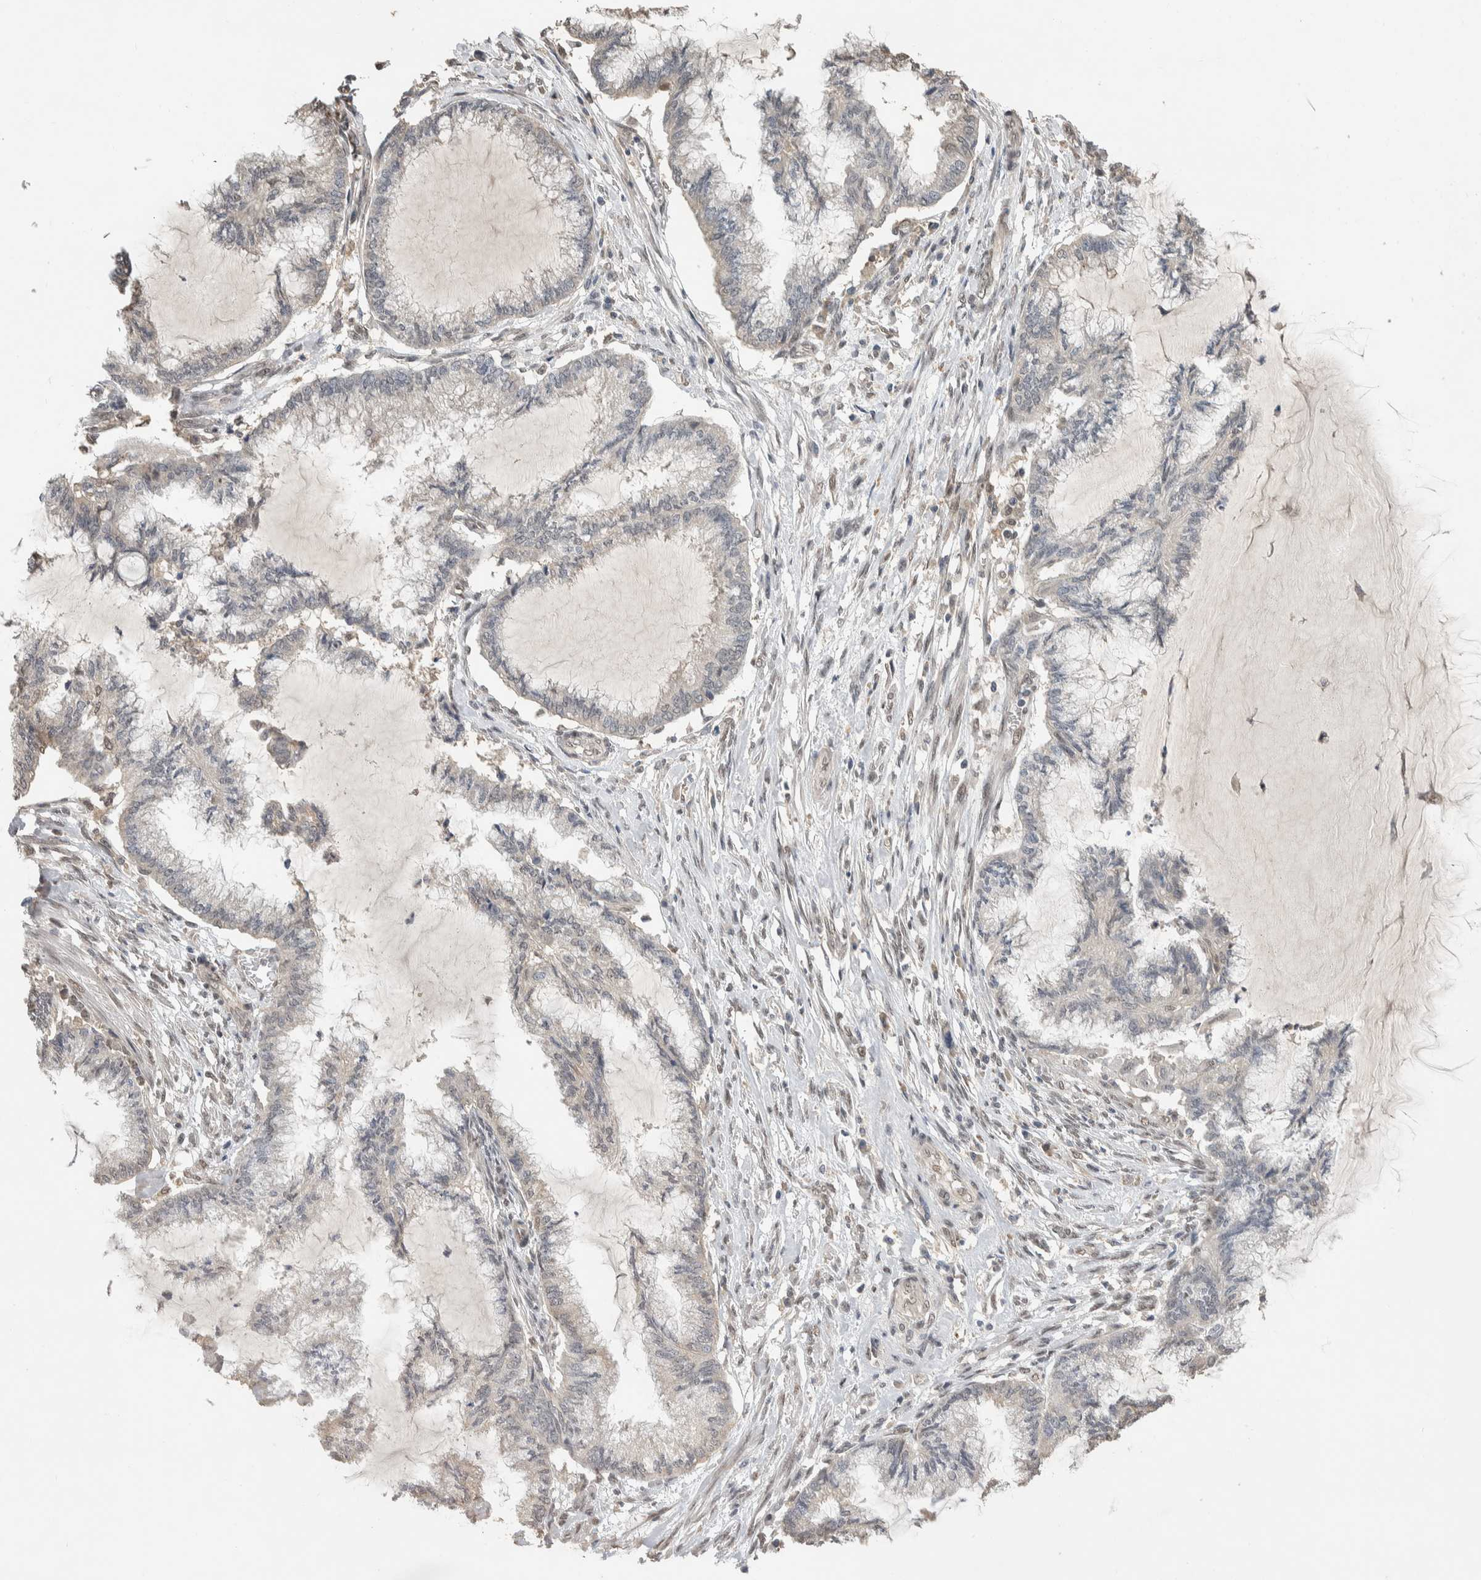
{"staining": {"intensity": "negative", "quantity": "none", "location": "none"}, "tissue": "endometrial cancer", "cell_type": "Tumor cells", "image_type": "cancer", "snomed": [{"axis": "morphology", "description": "Adenocarcinoma, NOS"}, {"axis": "topography", "description": "Endometrium"}], "caption": "This is a photomicrograph of IHC staining of adenocarcinoma (endometrial), which shows no positivity in tumor cells. Brightfield microscopy of immunohistochemistry (IHC) stained with DAB (3,3'-diaminobenzidine) (brown) and hematoxylin (blue), captured at high magnification.", "gene": "CYSRT1", "patient": {"sex": "female", "age": 86}}